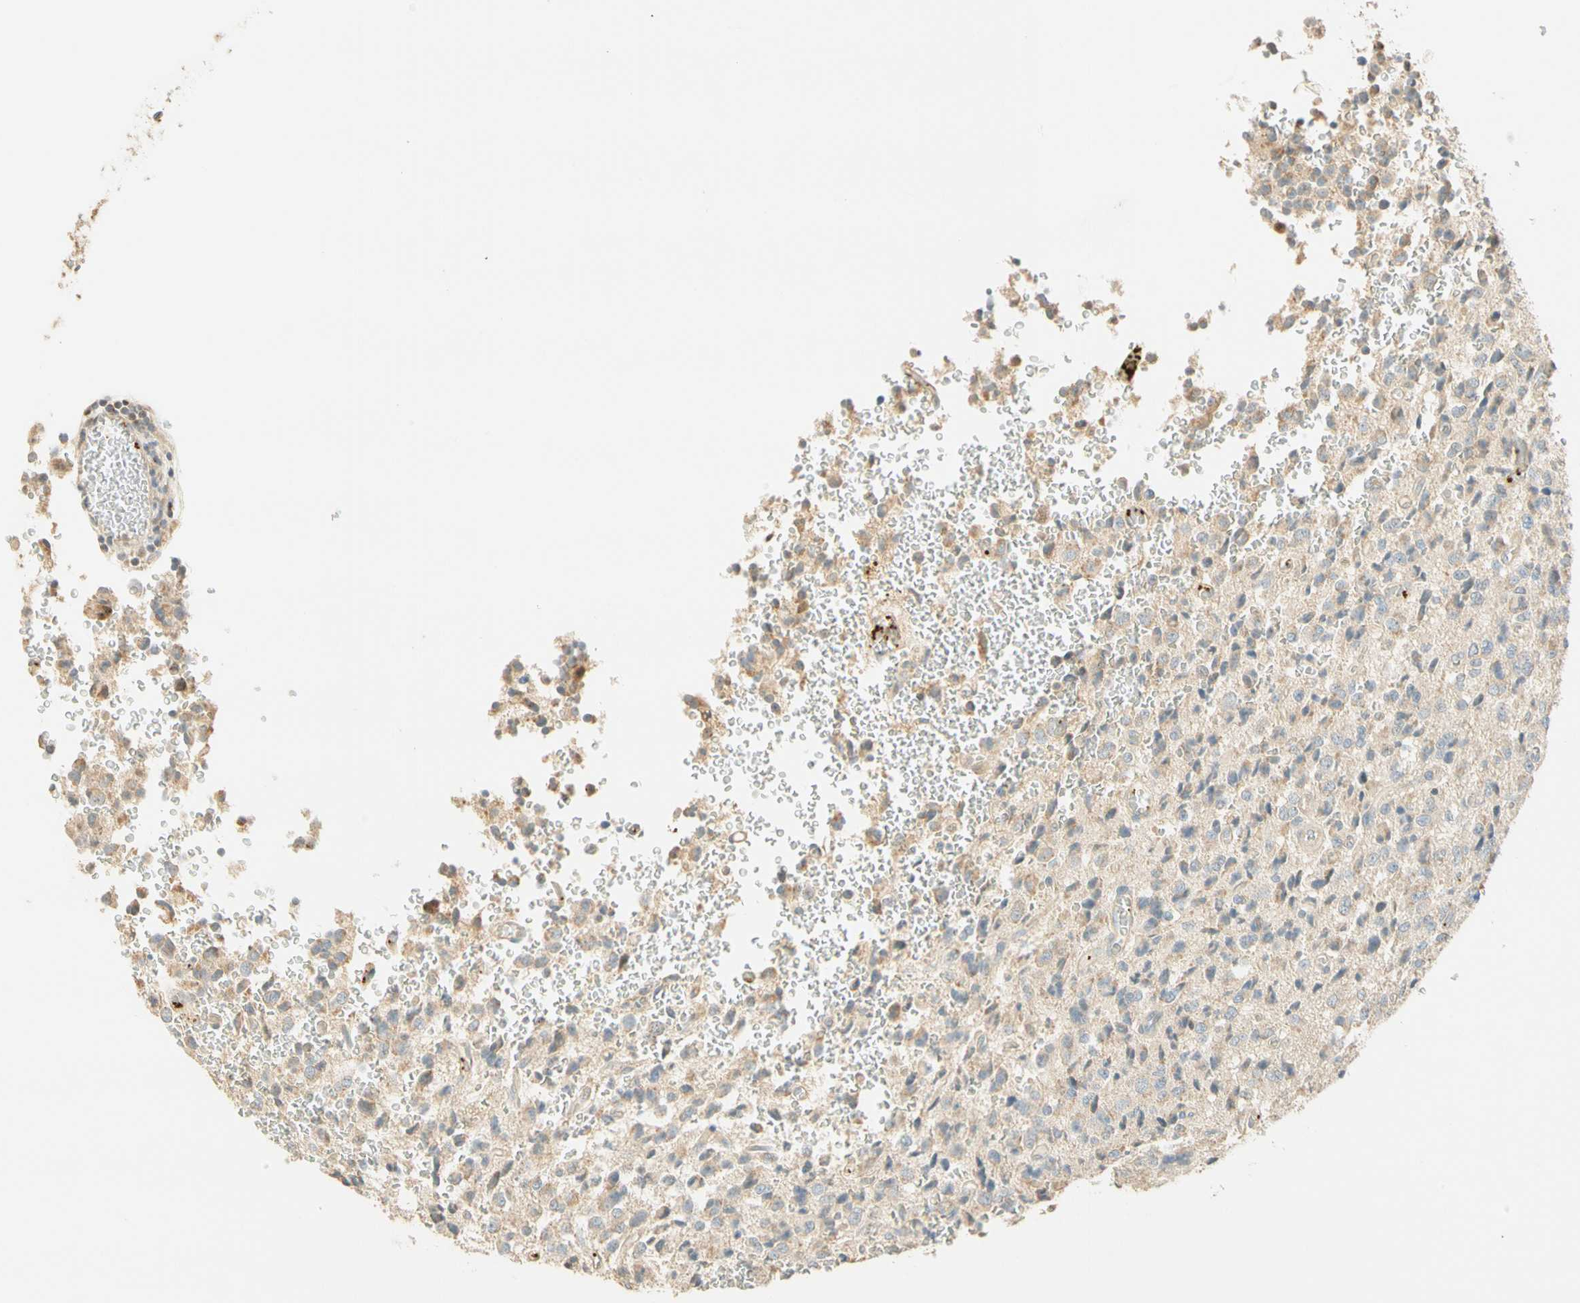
{"staining": {"intensity": "weak", "quantity": "25%-75%", "location": "cytoplasmic/membranous"}, "tissue": "glioma", "cell_type": "Tumor cells", "image_type": "cancer", "snomed": [{"axis": "morphology", "description": "Glioma, malignant, High grade"}, {"axis": "topography", "description": "pancreas cauda"}], "caption": "There is low levels of weak cytoplasmic/membranous positivity in tumor cells of high-grade glioma (malignant), as demonstrated by immunohistochemical staining (brown color).", "gene": "RAD18", "patient": {"sex": "male", "age": 60}}